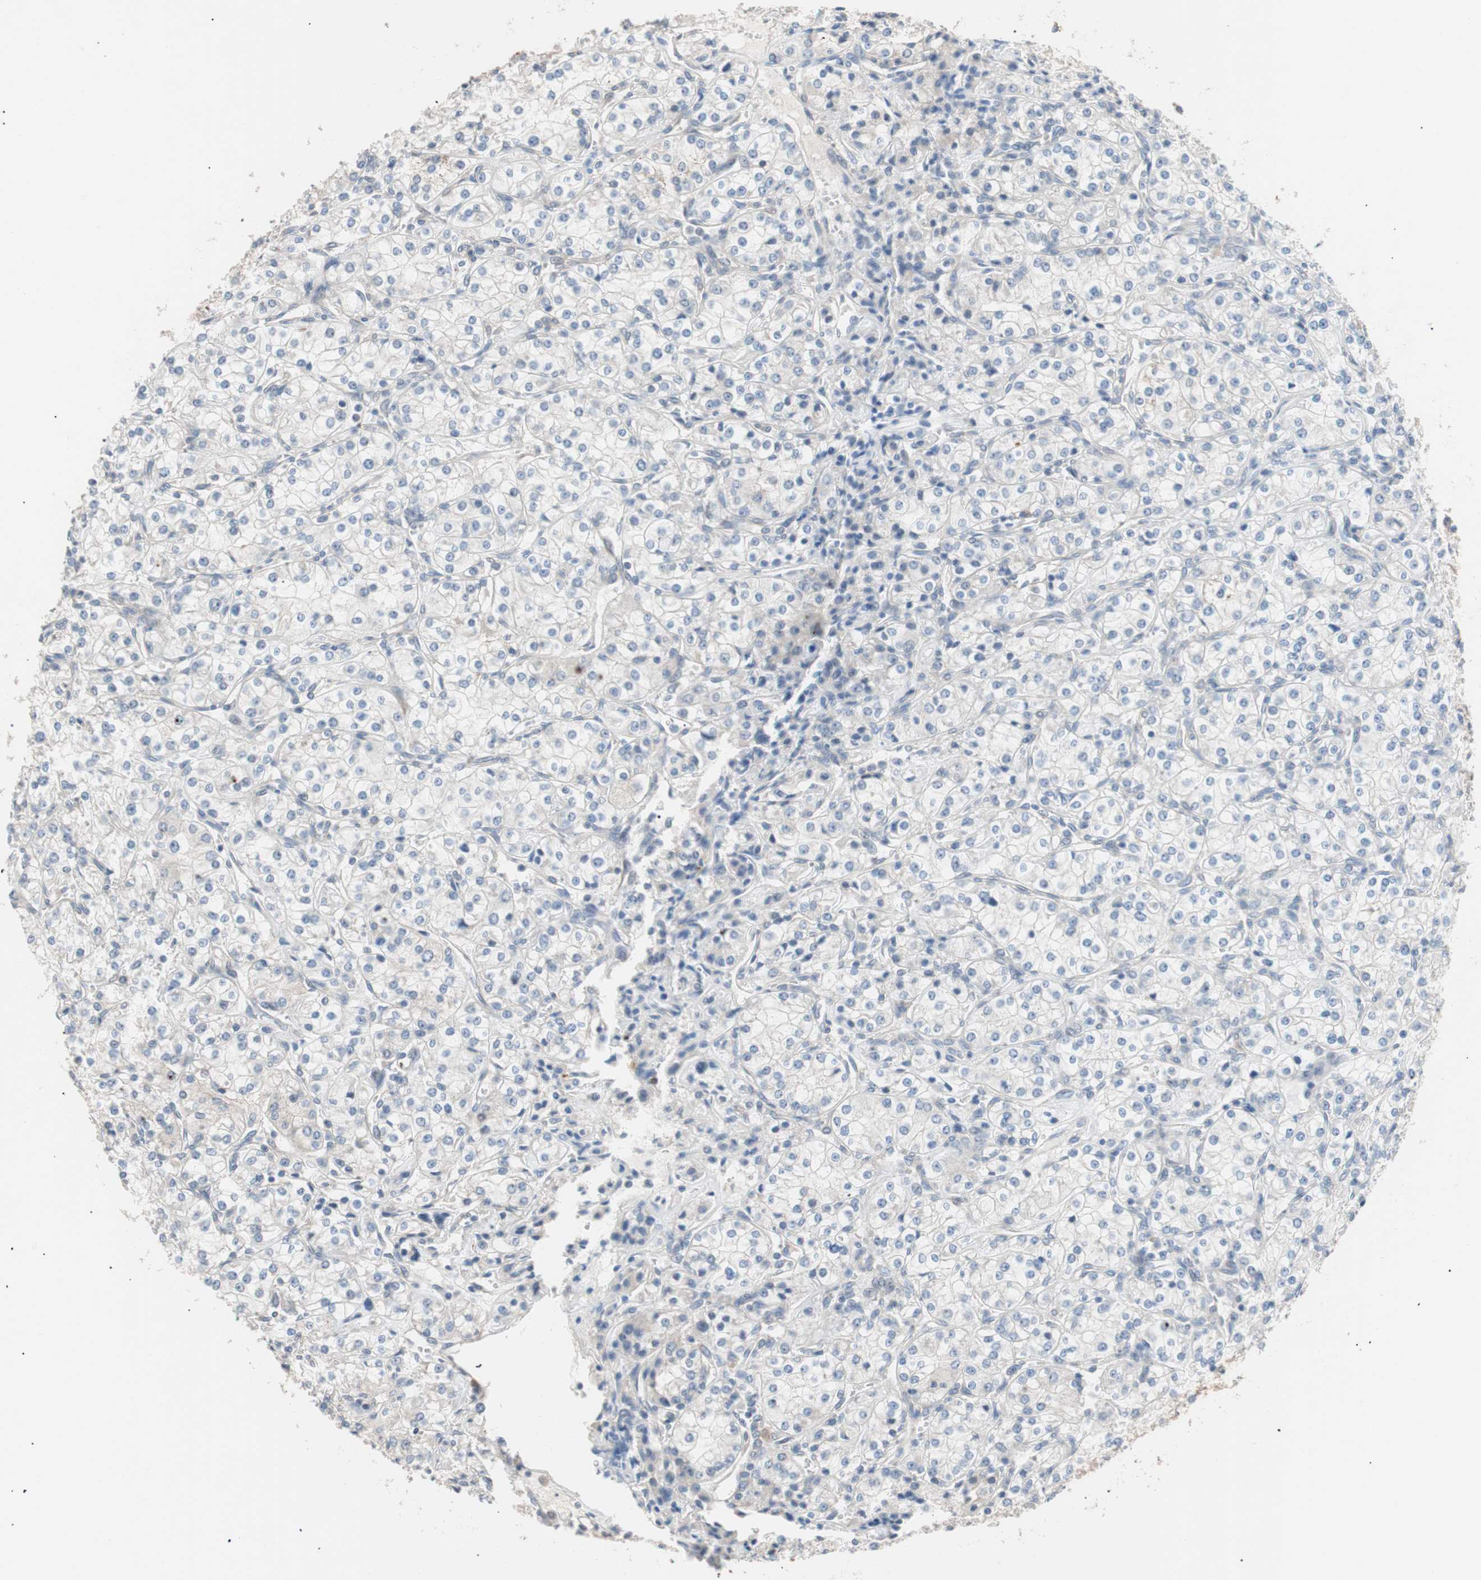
{"staining": {"intensity": "negative", "quantity": "none", "location": "none"}, "tissue": "renal cancer", "cell_type": "Tumor cells", "image_type": "cancer", "snomed": [{"axis": "morphology", "description": "Adenocarcinoma, NOS"}, {"axis": "topography", "description": "Kidney"}], "caption": "Immunohistochemical staining of renal adenocarcinoma demonstrates no significant staining in tumor cells.", "gene": "SMG1", "patient": {"sex": "male", "age": 77}}